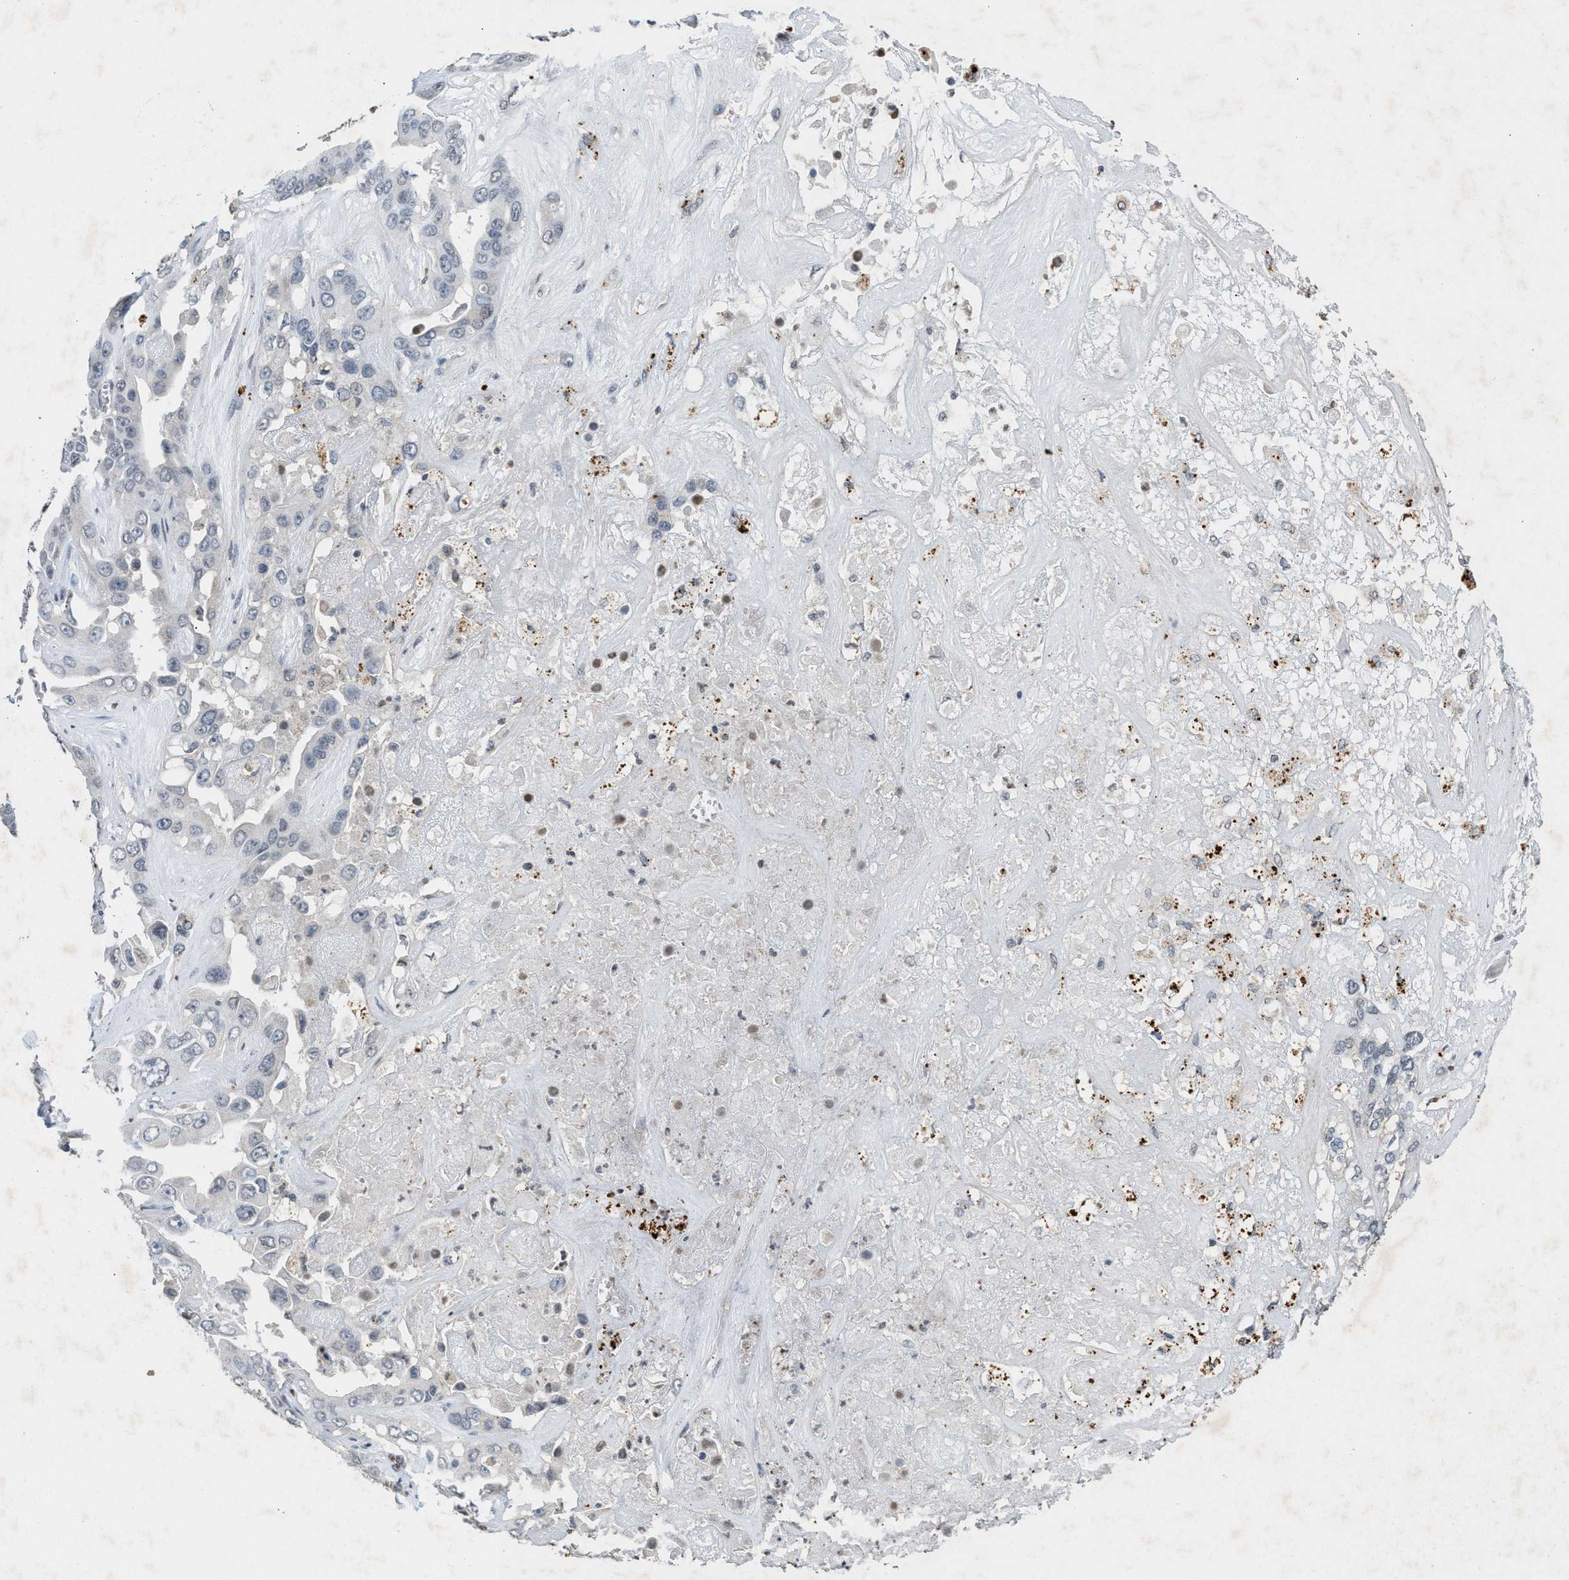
{"staining": {"intensity": "negative", "quantity": "none", "location": "none"}, "tissue": "liver cancer", "cell_type": "Tumor cells", "image_type": "cancer", "snomed": [{"axis": "morphology", "description": "Cholangiocarcinoma"}, {"axis": "topography", "description": "Liver"}], "caption": "Protein analysis of liver cancer shows no significant staining in tumor cells.", "gene": "SLC5A5", "patient": {"sex": "female", "age": 52}}